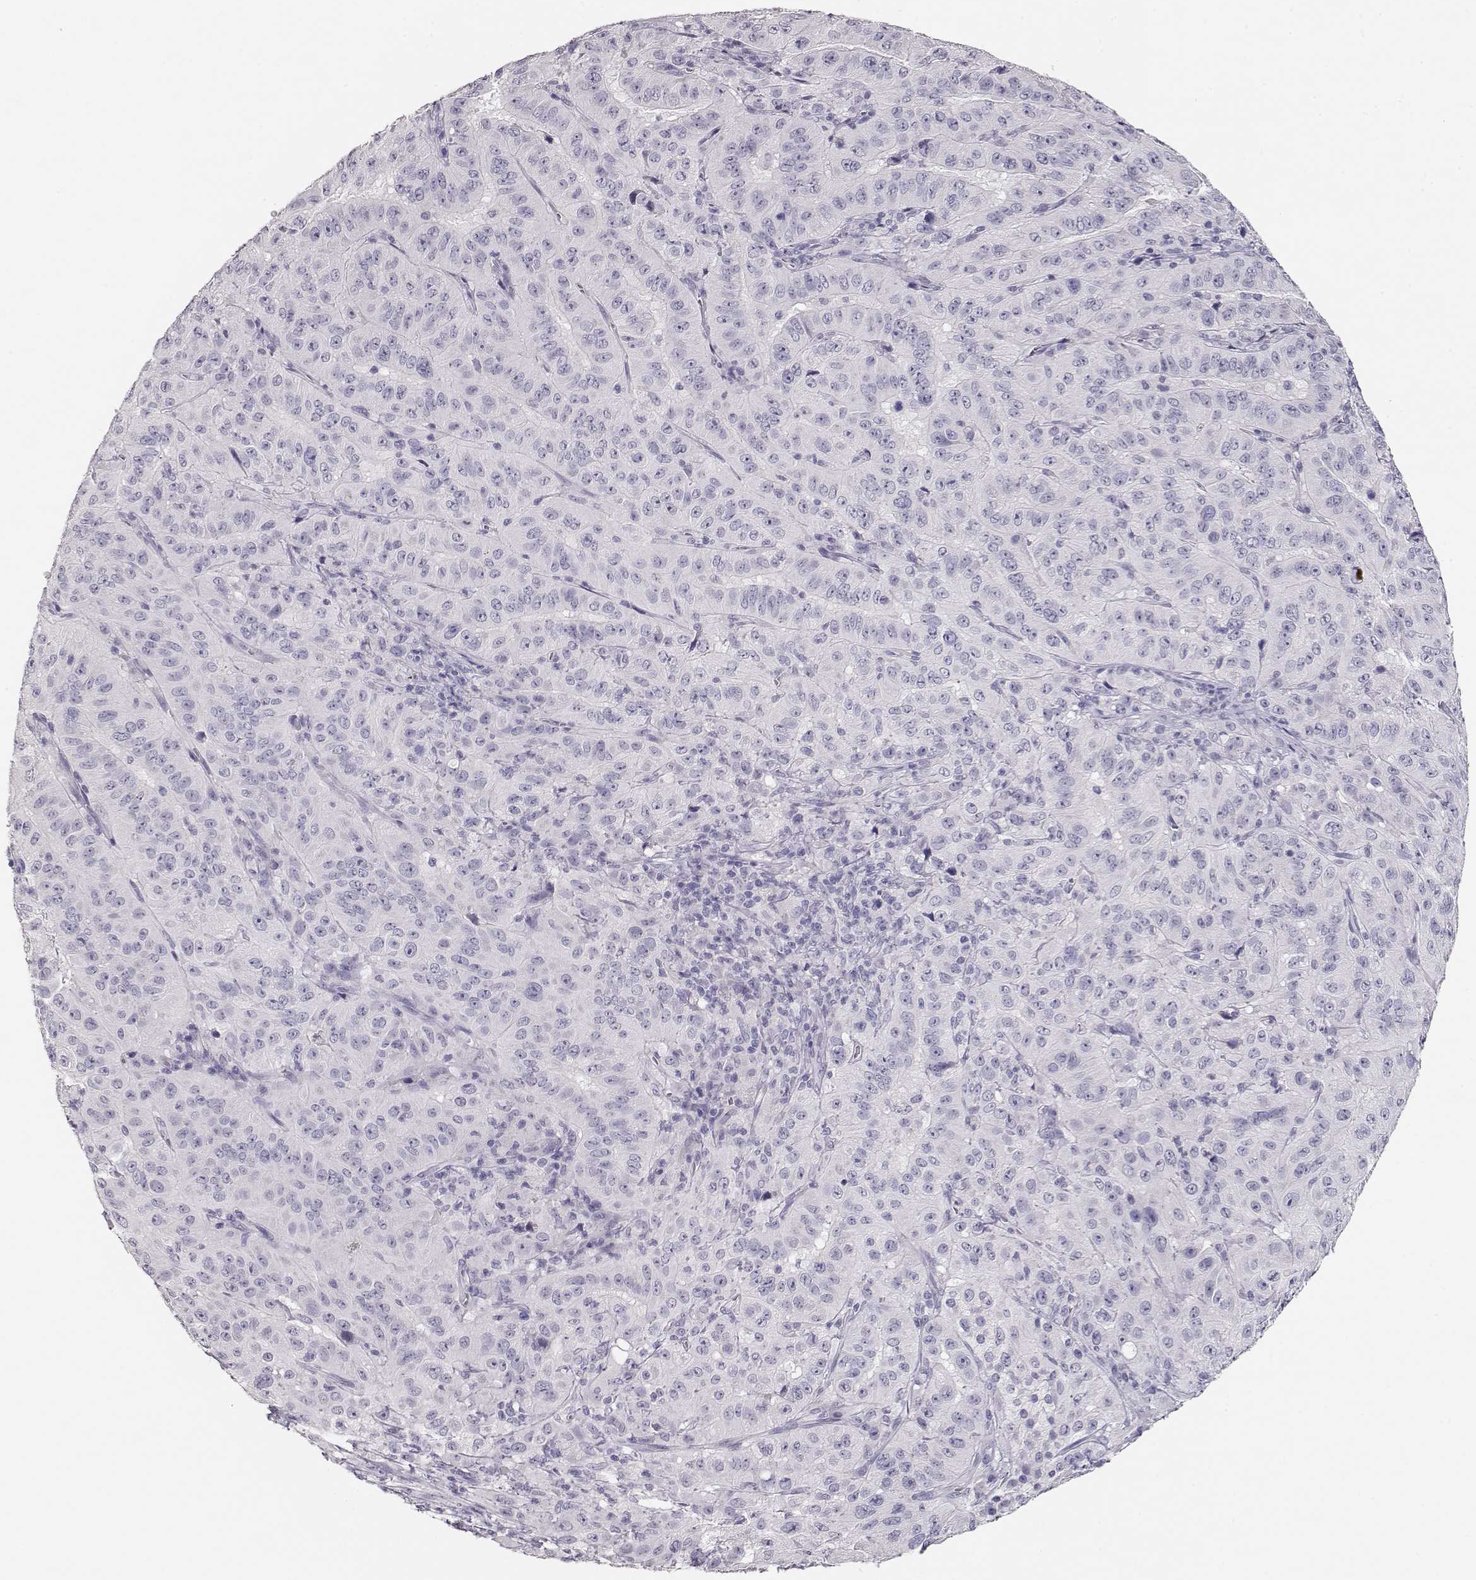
{"staining": {"intensity": "negative", "quantity": "none", "location": "none"}, "tissue": "pancreatic cancer", "cell_type": "Tumor cells", "image_type": "cancer", "snomed": [{"axis": "morphology", "description": "Adenocarcinoma, NOS"}, {"axis": "topography", "description": "Pancreas"}], "caption": "An image of human pancreatic cancer (adenocarcinoma) is negative for staining in tumor cells.", "gene": "MAGEC1", "patient": {"sex": "male", "age": 63}}